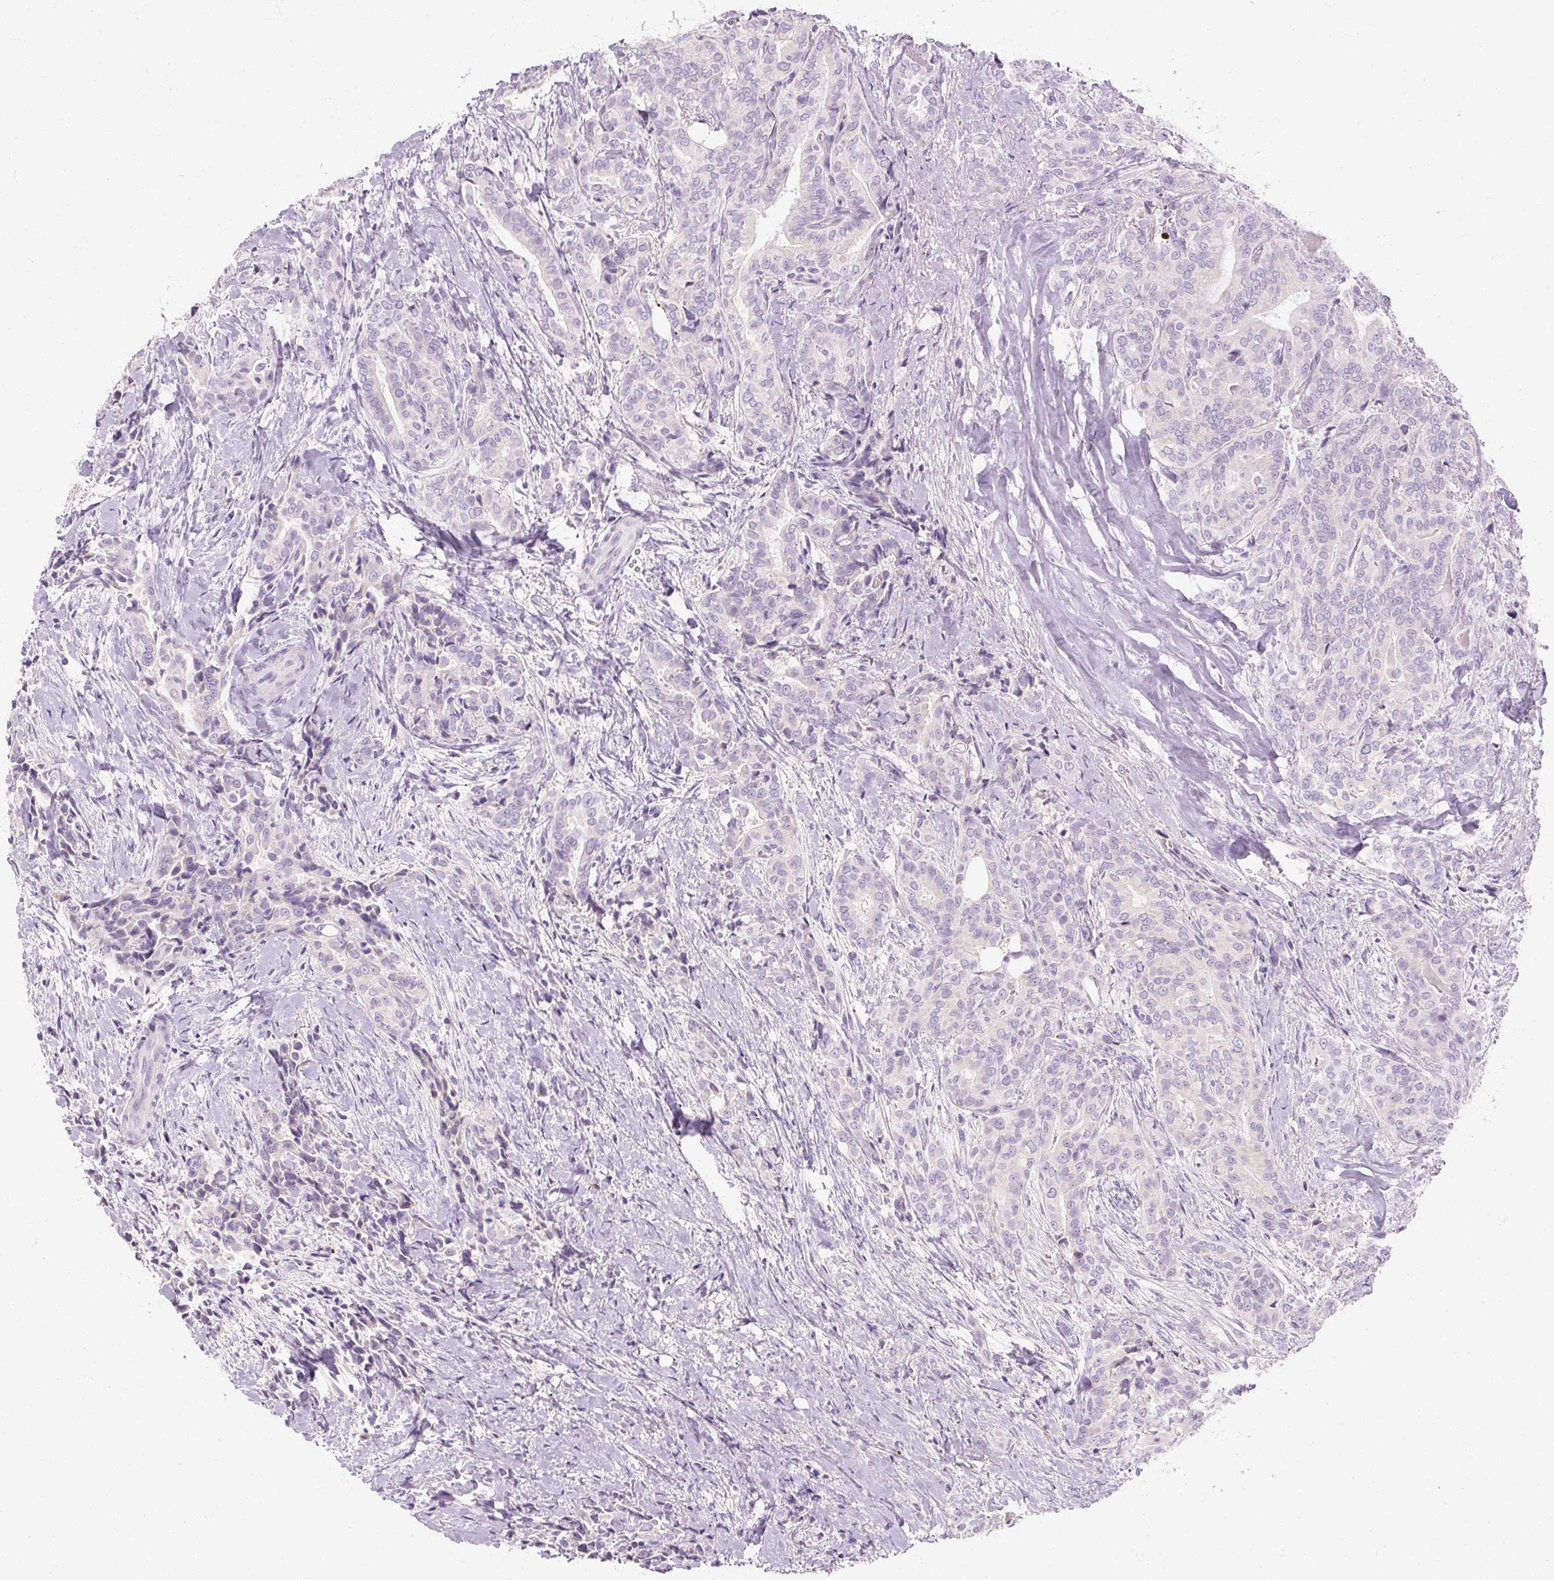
{"staining": {"intensity": "negative", "quantity": "none", "location": "none"}, "tissue": "thyroid cancer", "cell_type": "Tumor cells", "image_type": "cancer", "snomed": [{"axis": "morphology", "description": "Papillary adenocarcinoma, NOS"}, {"axis": "topography", "description": "Thyroid gland"}], "caption": "Human thyroid cancer (papillary adenocarcinoma) stained for a protein using immunohistochemistry (IHC) demonstrates no expression in tumor cells.", "gene": "NFE2L3", "patient": {"sex": "male", "age": 61}}